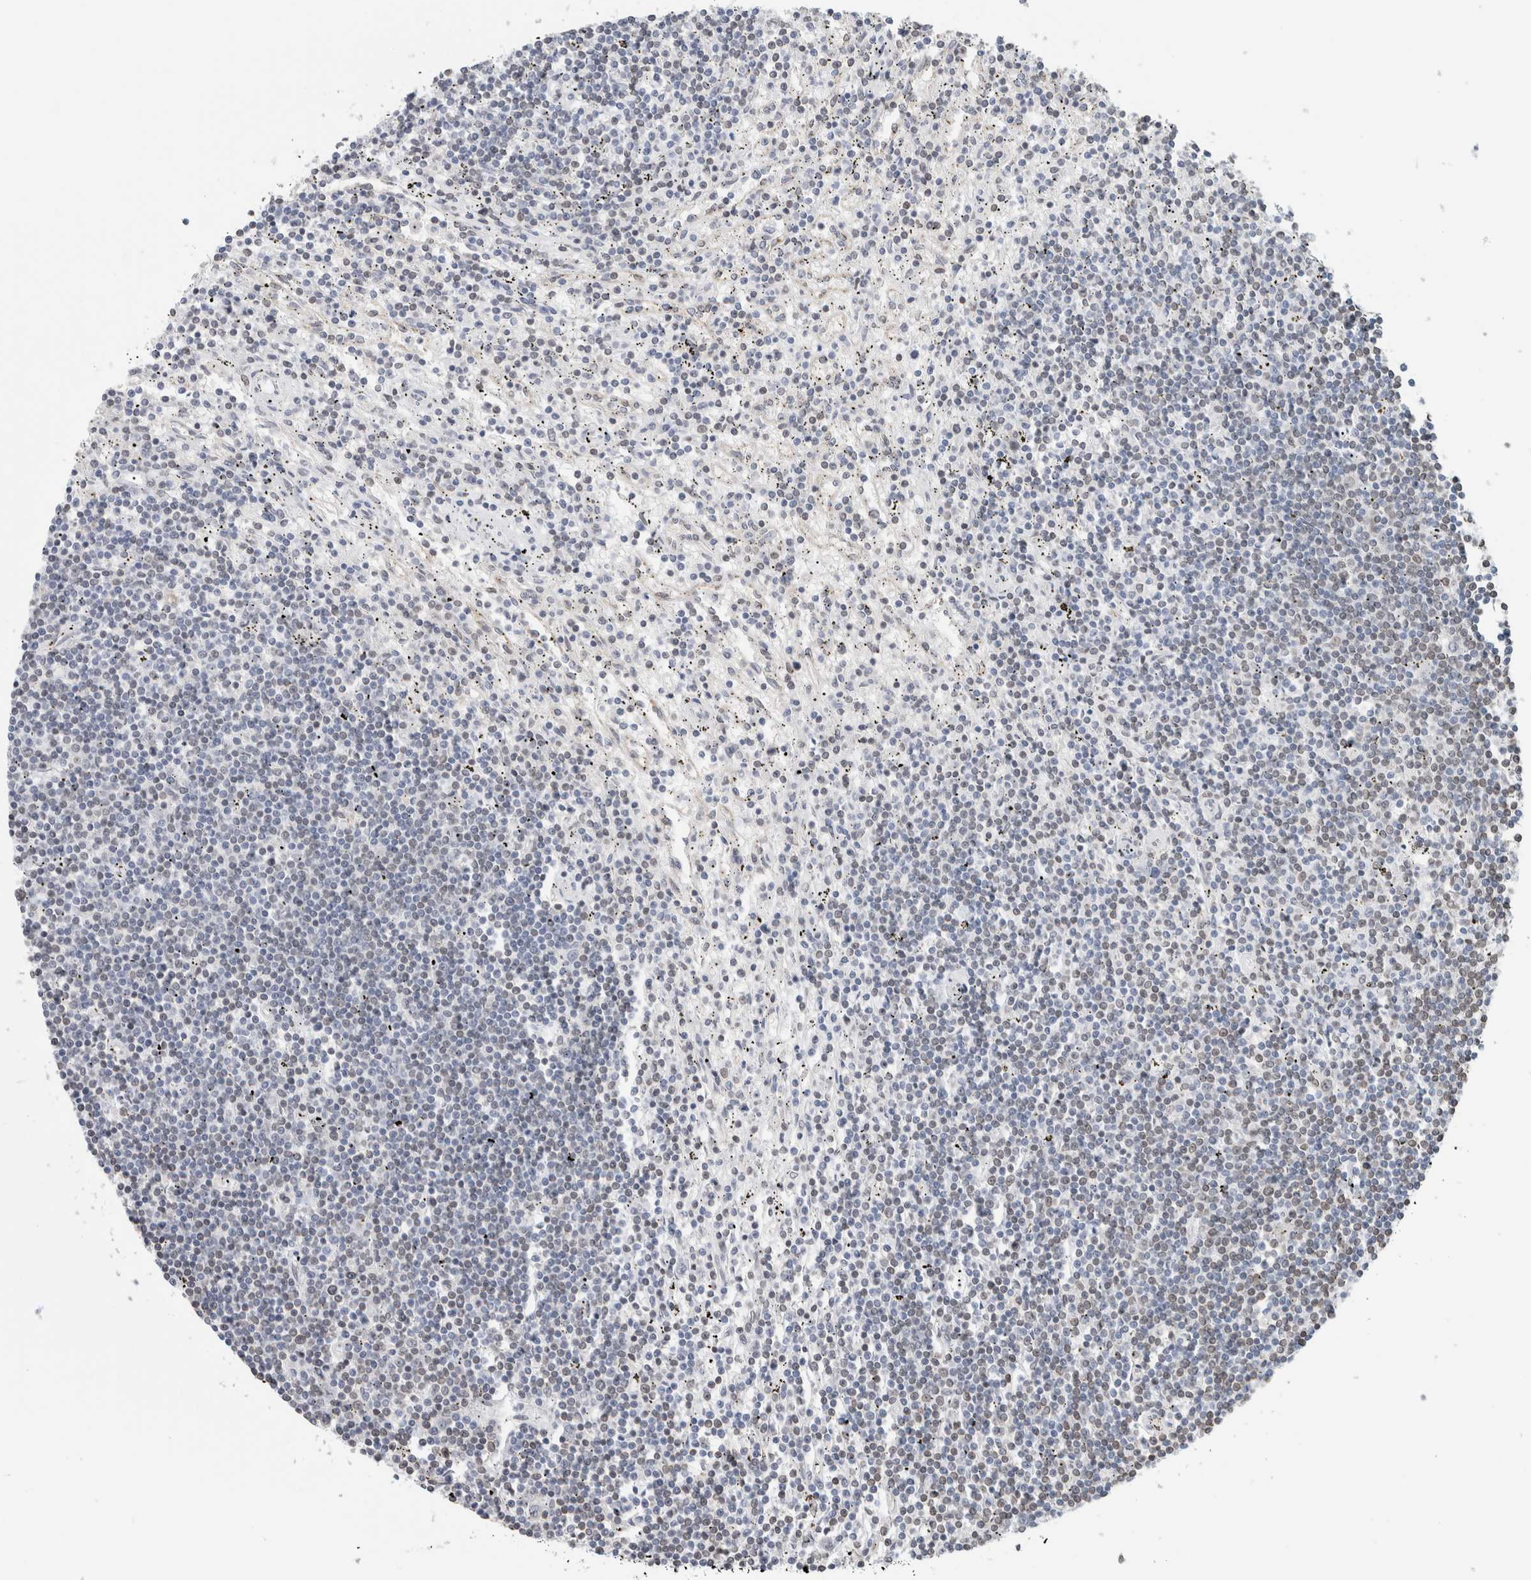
{"staining": {"intensity": "weak", "quantity": "<25%", "location": "nuclear"}, "tissue": "lymphoma", "cell_type": "Tumor cells", "image_type": "cancer", "snomed": [{"axis": "morphology", "description": "Malignant lymphoma, non-Hodgkin's type, Low grade"}, {"axis": "topography", "description": "Spleen"}], "caption": "IHC of human malignant lymphoma, non-Hodgkin's type (low-grade) exhibits no staining in tumor cells.", "gene": "RBMX2", "patient": {"sex": "male", "age": 76}}